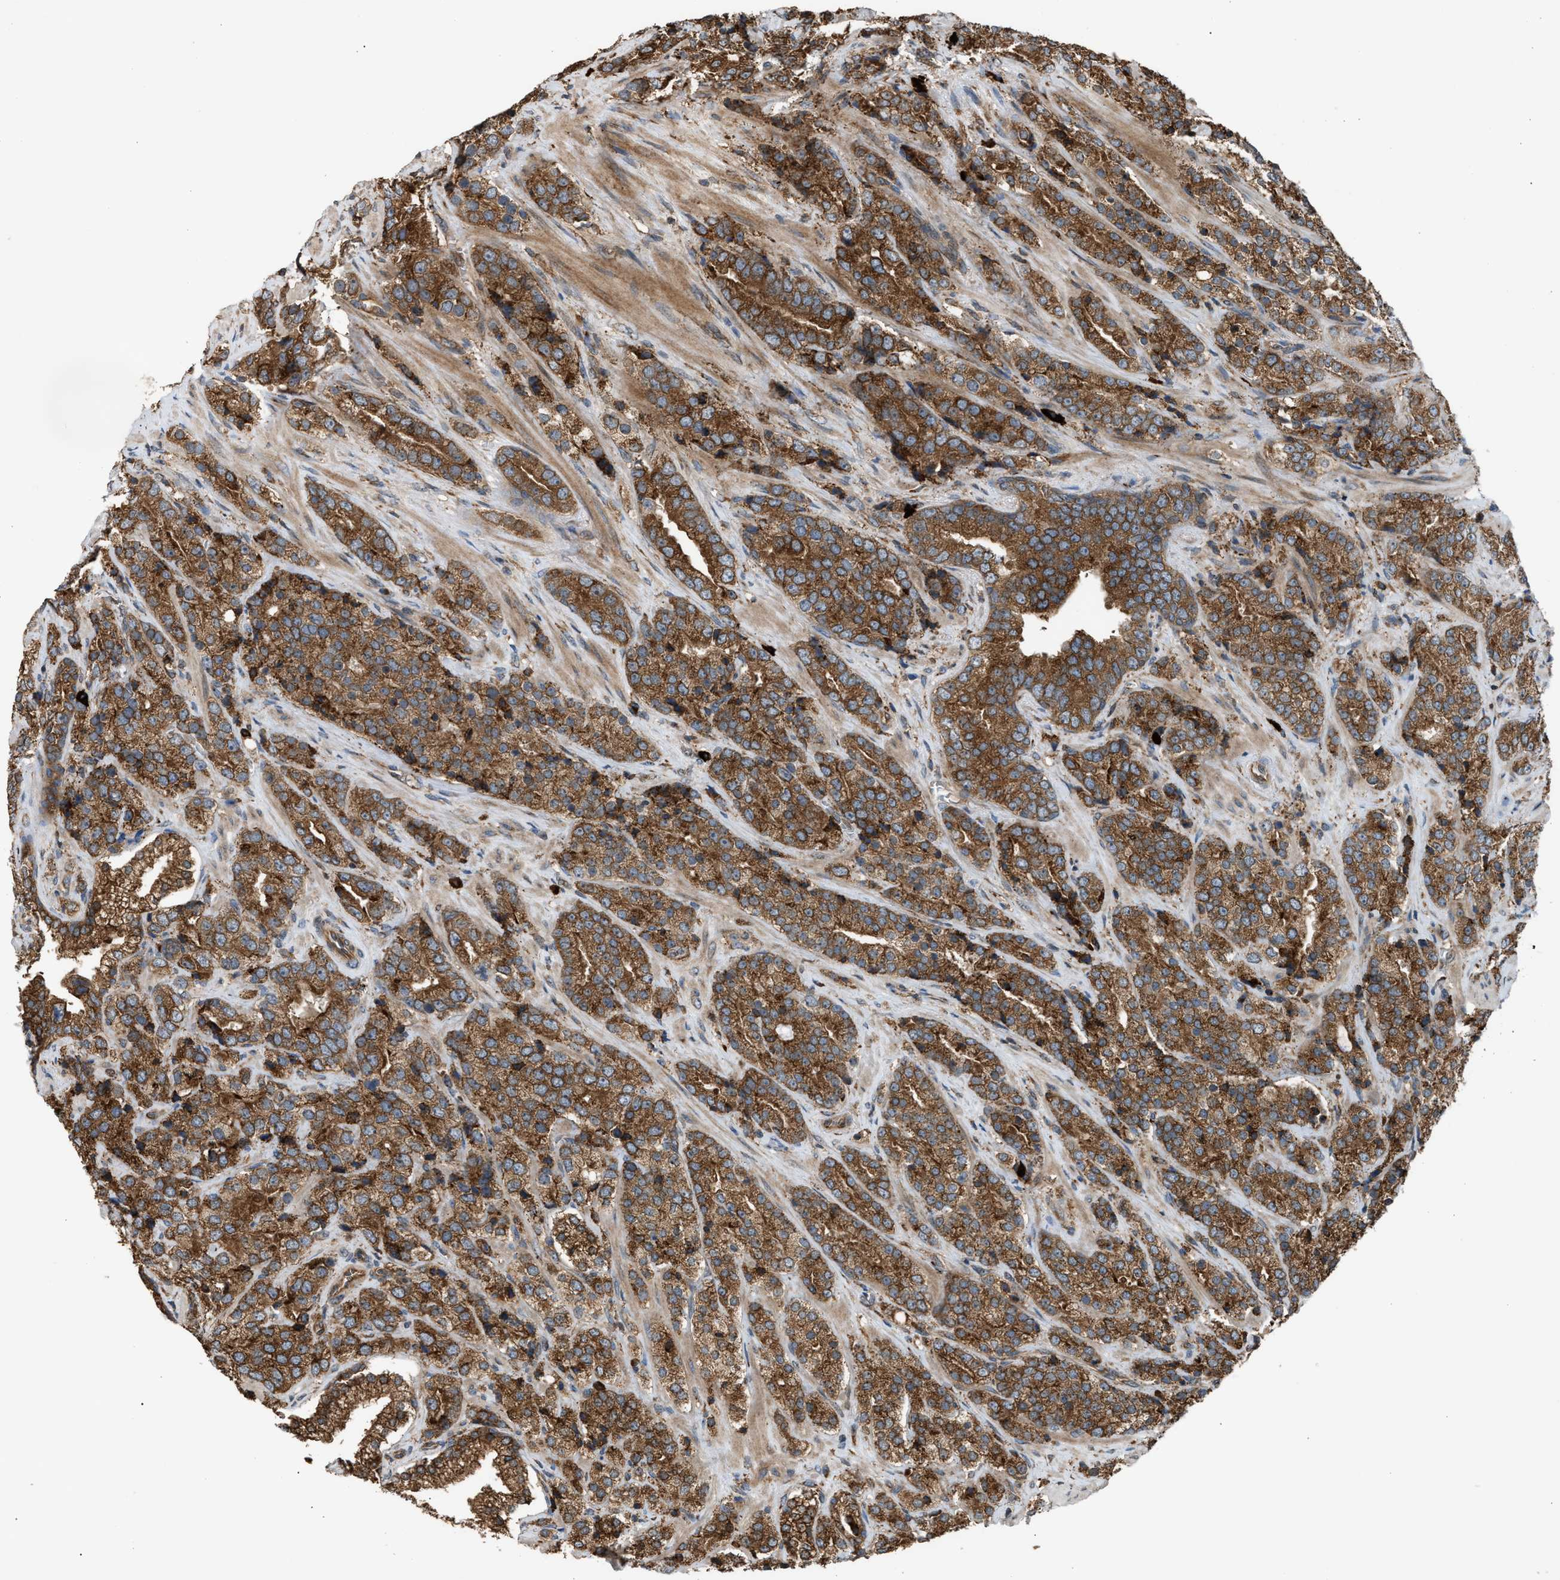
{"staining": {"intensity": "strong", "quantity": ">75%", "location": "cytoplasmic/membranous"}, "tissue": "prostate cancer", "cell_type": "Tumor cells", "image_type": "cancer", "snomed": [{"axis": "morphology", "description": "Adenocarcinoma, High grade"}, {"axis": "topography", "description": "Prostate"}], "caption": "The image demonstrates staining of high-grade adenocarcinoma (prostate), revealing strong cytoplasmic/membranous protein positivity (brown color) within tumor cells. (brown staining indicates protein expression, while blue staining denotes nuclei).", "gene": "BAIAP2L1", "patient": {"sex": "male", "age": 71}}